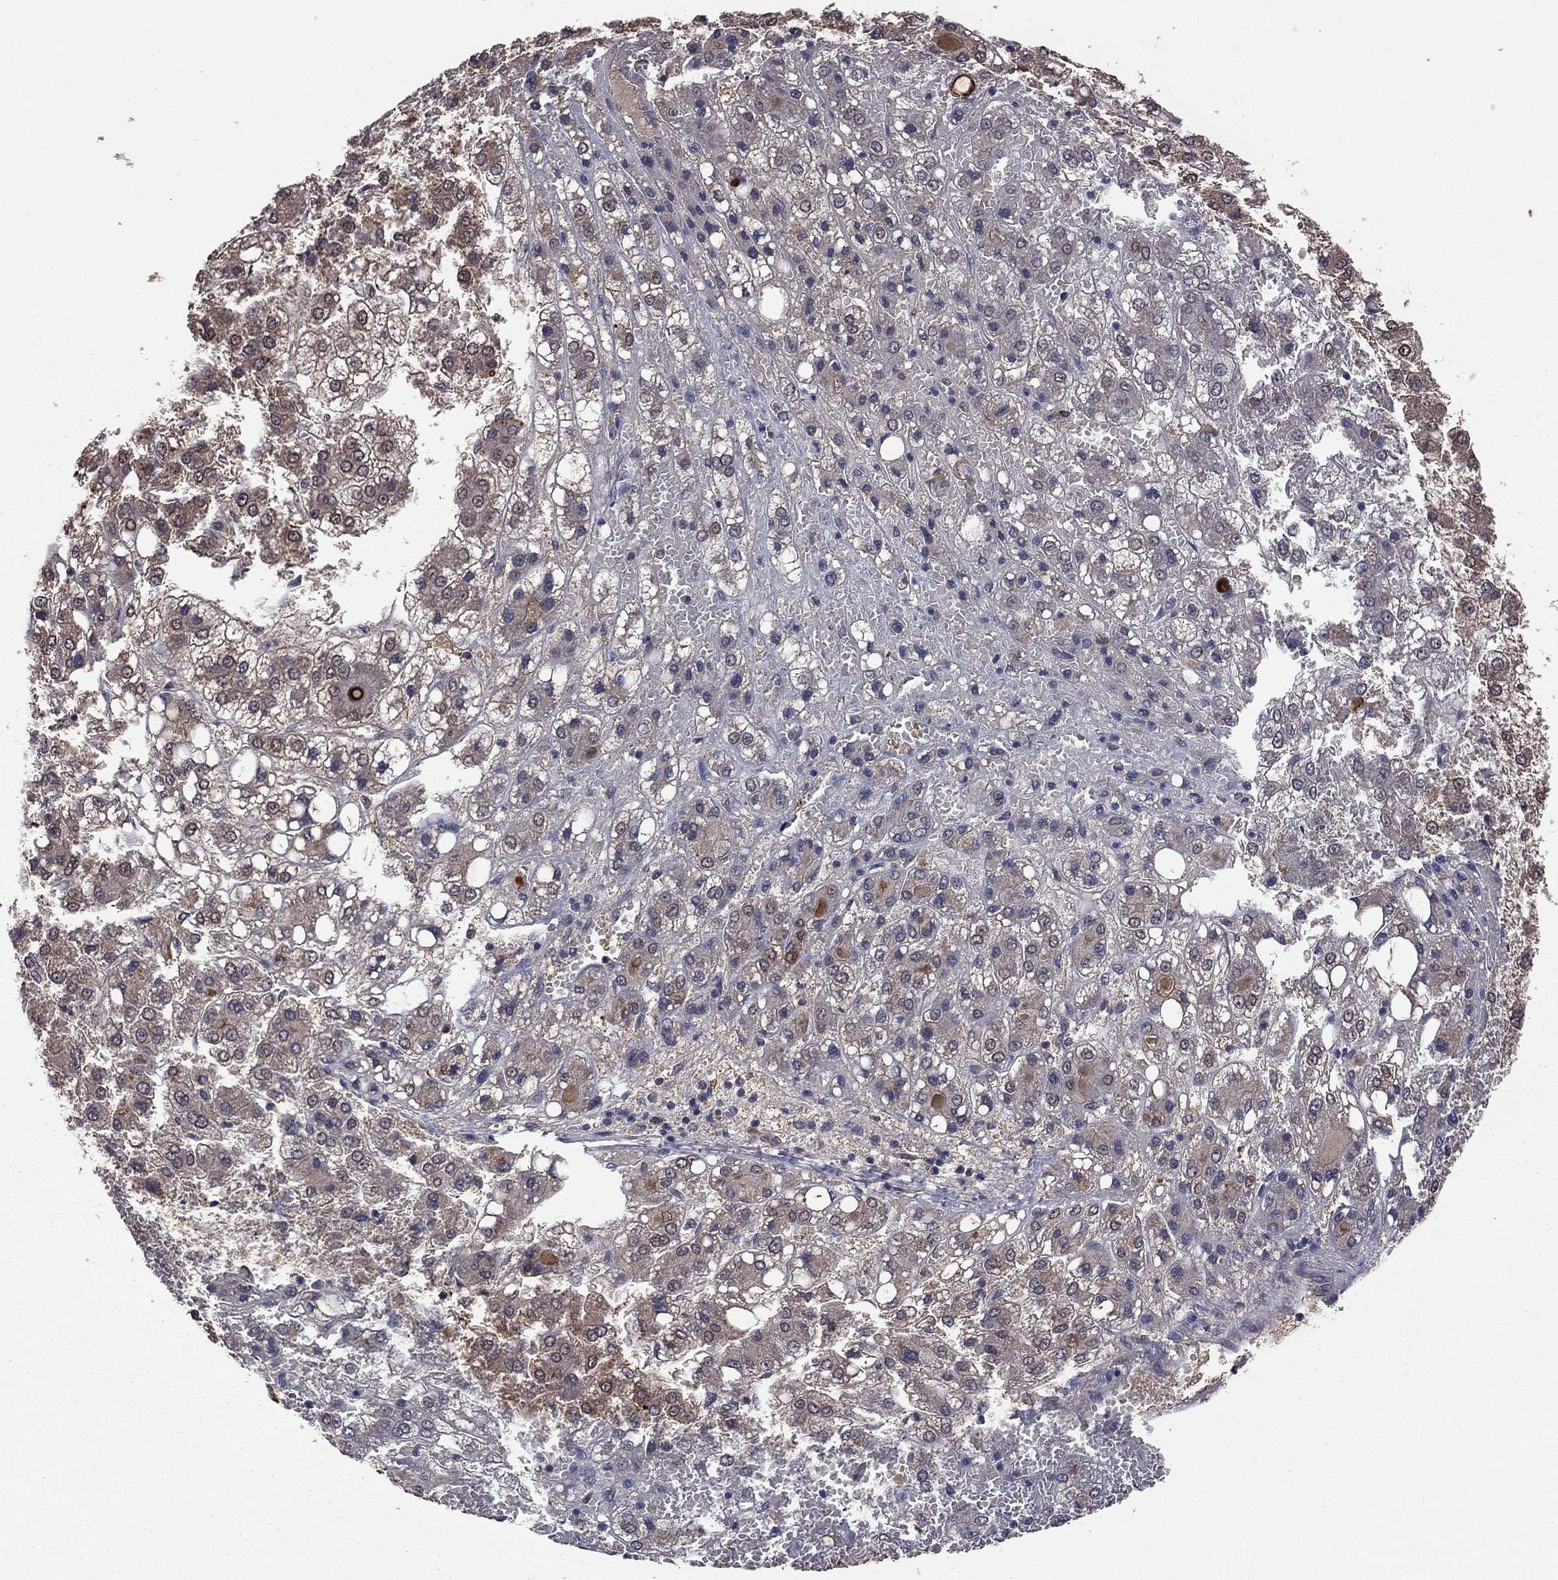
{"staining": {"intensity": "moderate", "quantity": "25%-75%", "location": "cytoplasmic/membranous"}, "tissue": "liver cancer", "cell_type": "Tumor cells", "image_type": "cancer", "snomed": [{"axis": "morphology", "description": "Carcinoma, Hepatocellular, NOS"}, {"axis": "topography", "description": "Liver"}], "caption": "High-power microscopy captured an immunohistochemistry photomicrograph of liver hepatocellular carcinoma, revealing moderate cytoplasmic/membranous staining in about 25%-75% of tumor cells.", "gene": "TSNARE1", "patient": {"sex": "male", "age": 73}}